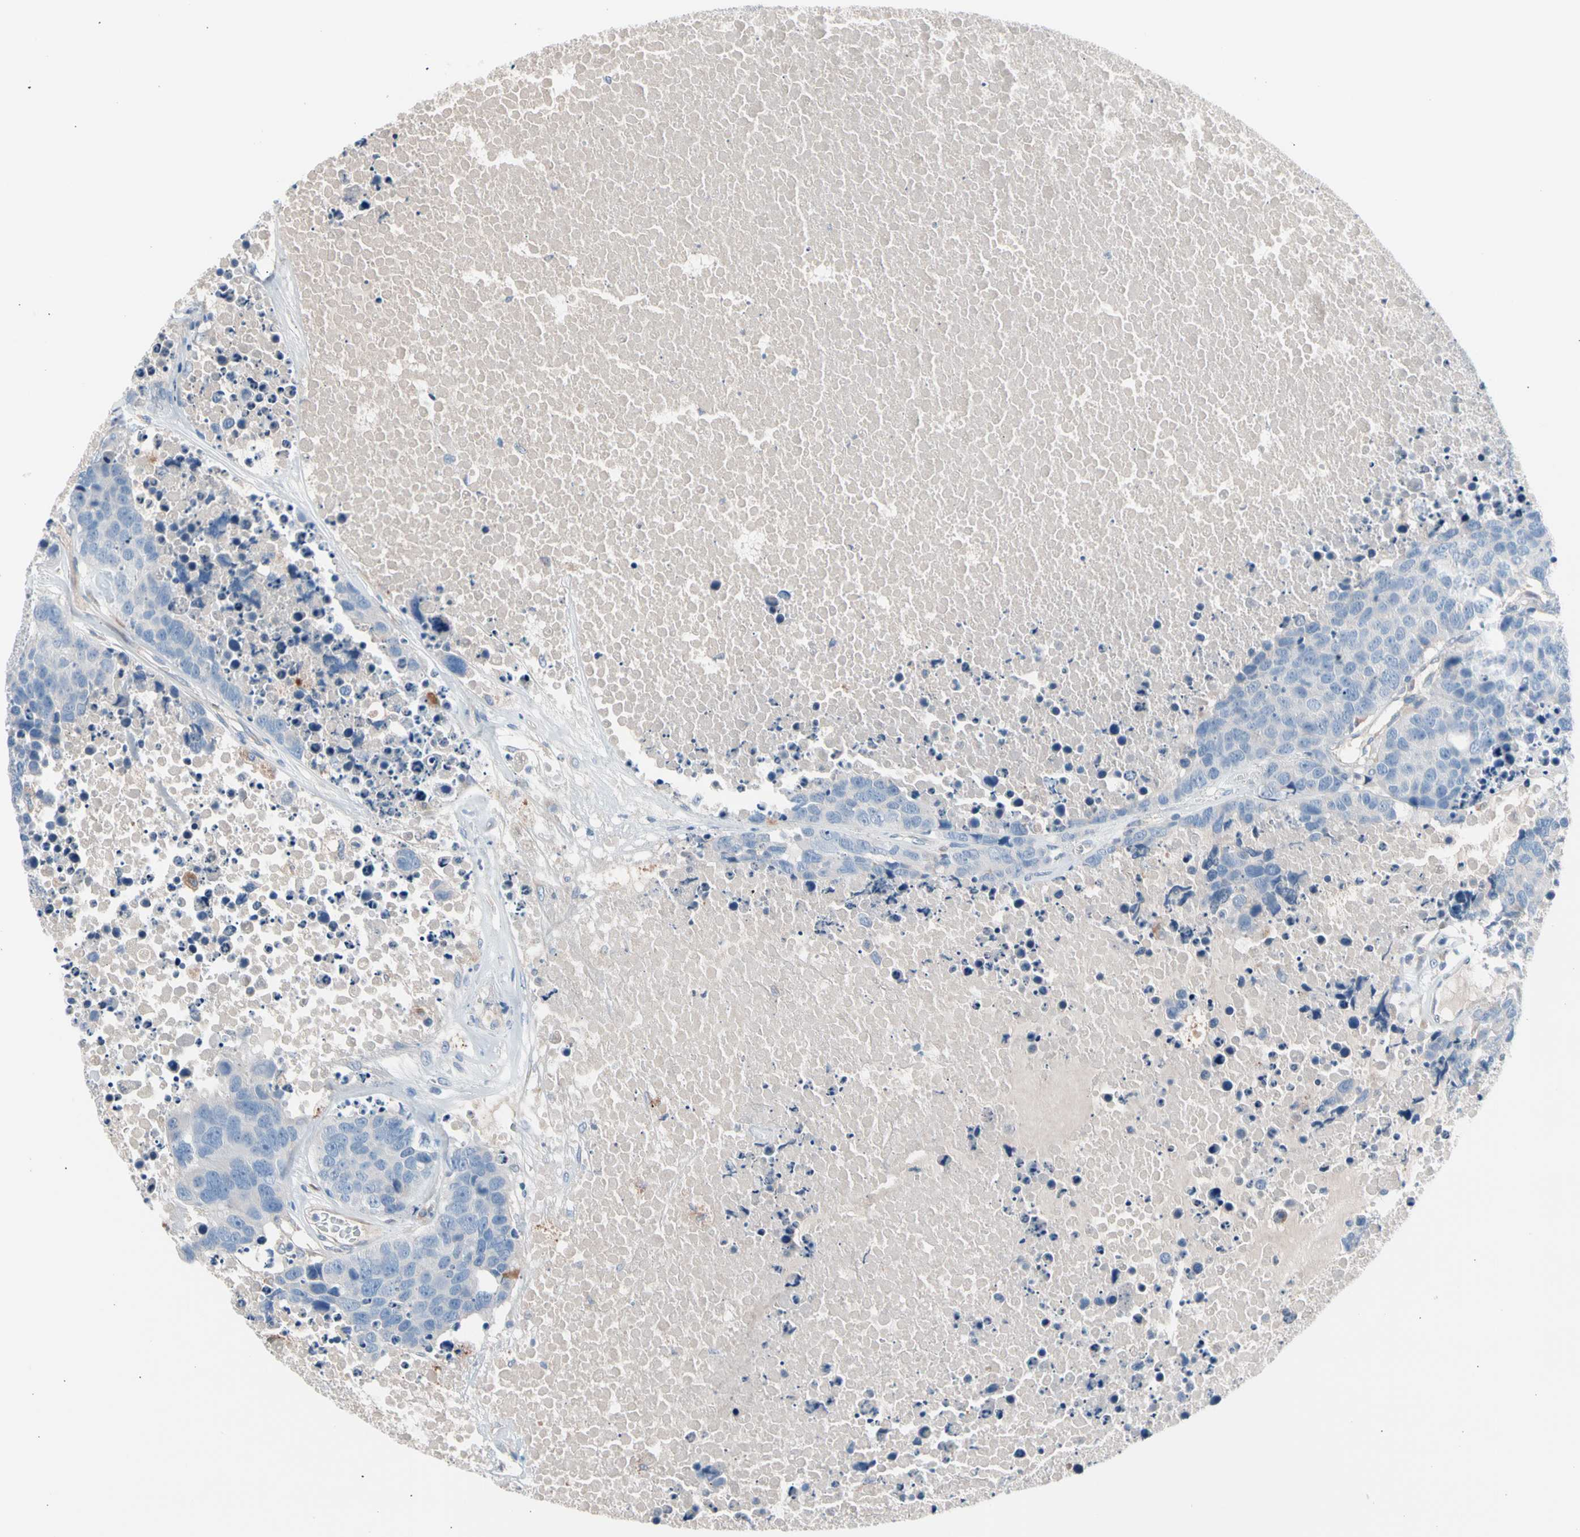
{"staining": {"intensity": "negative", "quantity": "none", "location": "none"}, "tissue": "carcinoid", "cell_type": "Tumor cells", "image_type": "cancer", "snomed": [{"axis": "morphology", "description": "Carcinoid, malignant, NOS"}, {"axis": "topography", "description": "Lung"}], "caption": "Carcinoid (malignant) stained for a protein using immunohistochemistry shows no staining tumor cells.", "gene": "CASQ1", "patient": {"sex": "male", "age": 60}}